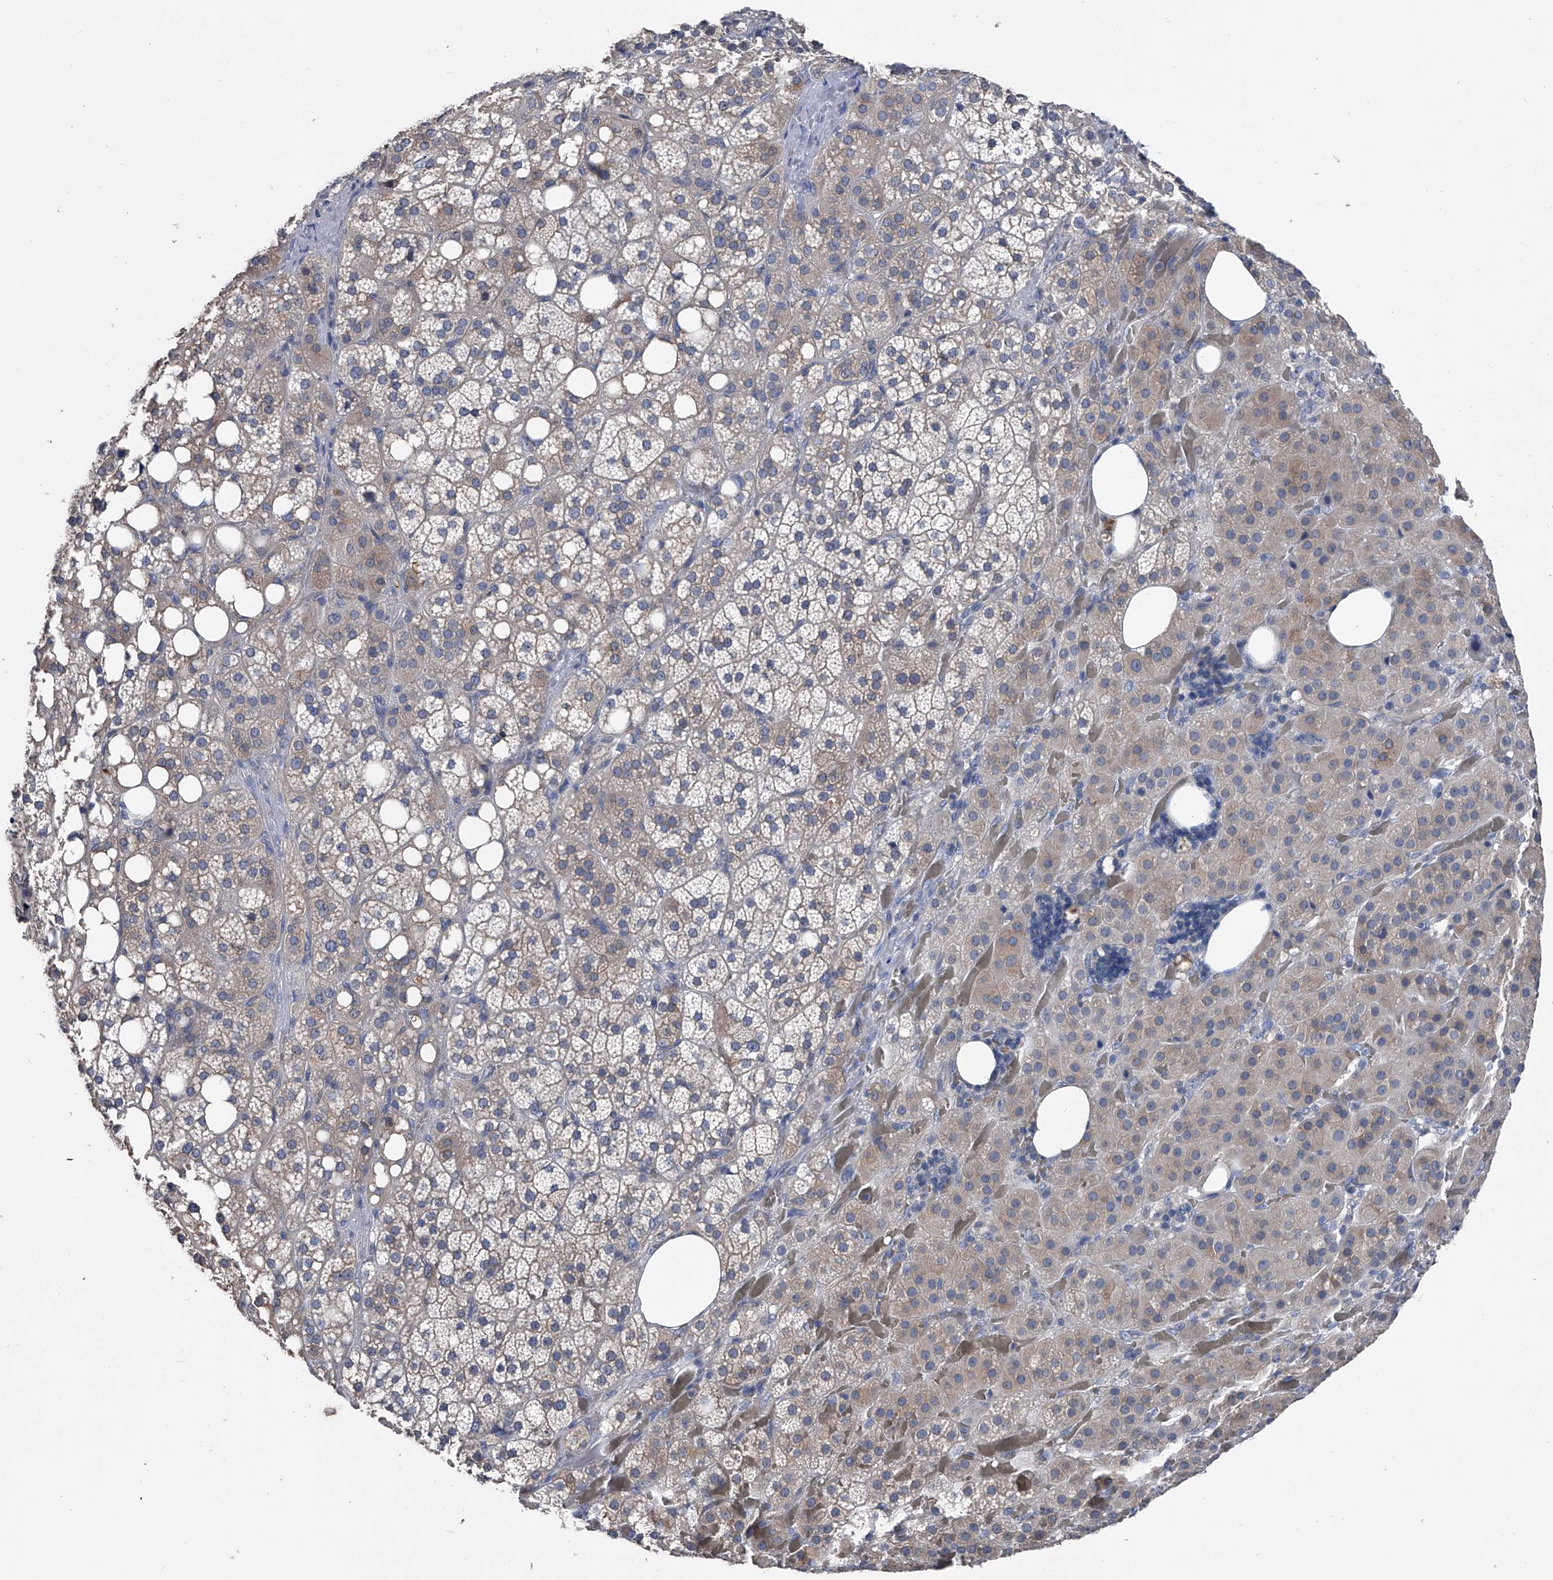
{"staining": {"intensity": "weak", "quantity": "<25%", "location": "cytoplasmic/membranous"}, "tissue": "adrenal gland", "cell_type": "Glandular cells", "image_type": "normal", "snomed": [{"axis": "morphology", "description": "Normal tissue, NOS"}, {"axis": "topography", "description": "Adrenal gland"}], "caption": "This is a micrograph of immunohistochemistry staining of unremarkable adrenal gland, which shows no positivity in glandular cells. (Brightfield microscopy of DAB immunohistochemistry (IHC) at high magnification).", "gene": "KIF13A", "patient": {"sex": "female", "age": 59}}